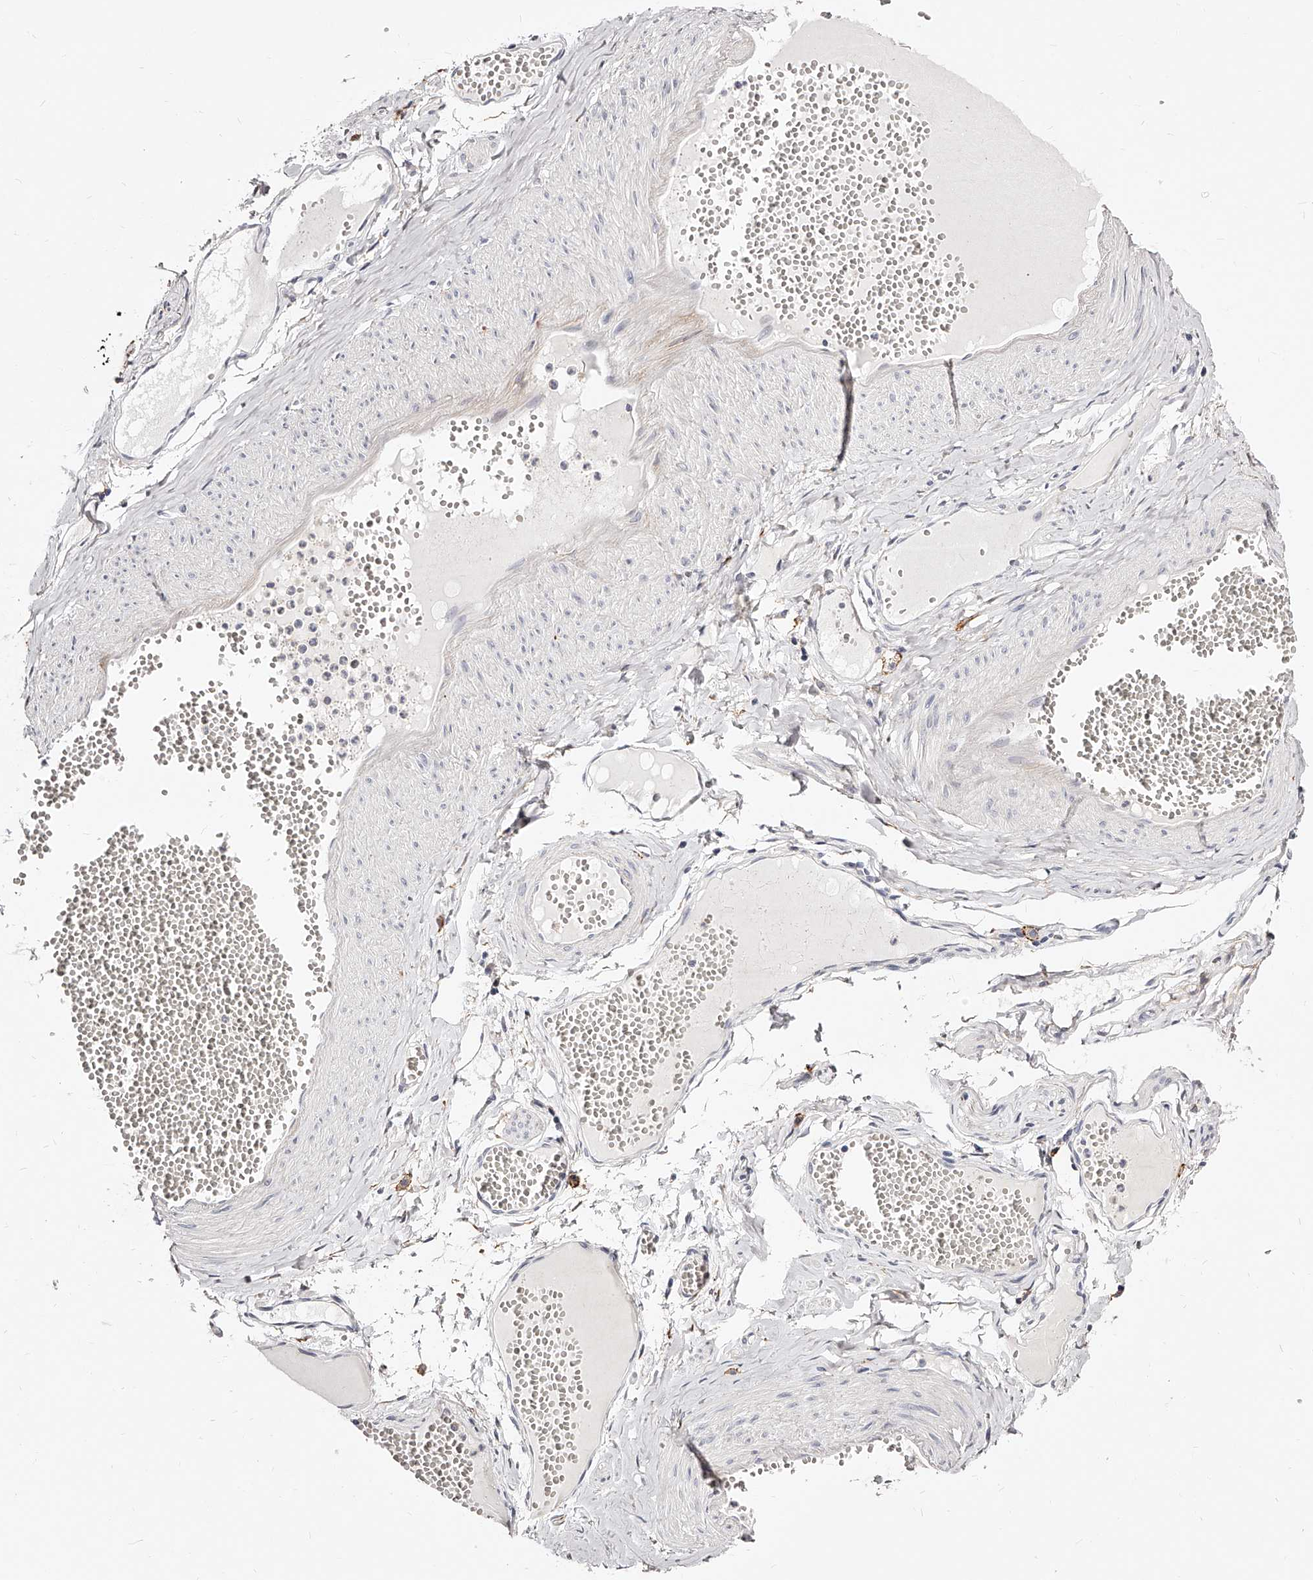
{"staining": {"intensity": "negative", "quantity": "none", "location": "none"}, "tissue": "adipose tissue", "cell_type": "Adipocytes", "image_type": "normal", "snomed": [{"axis": "morphology", "description": "Normal tissue, NOS"}, {"axis": "topography", "description": "Smooth muscle"}, {"axis": "topography", "description": "Peripheral nerve tissue"}], "caption": "Adipose tissue was stained to show a protein in brown. There is no significant staining in adipocytes. The staining was performed using DAB (3,3'-diaminobenzidine) to visualize the protein expression in brown, while the nuclei were stained in blue with hematoxylin (Magnification: 20x).", "gene": "CD82", "patient": {"sex": "female", "age": 39}}